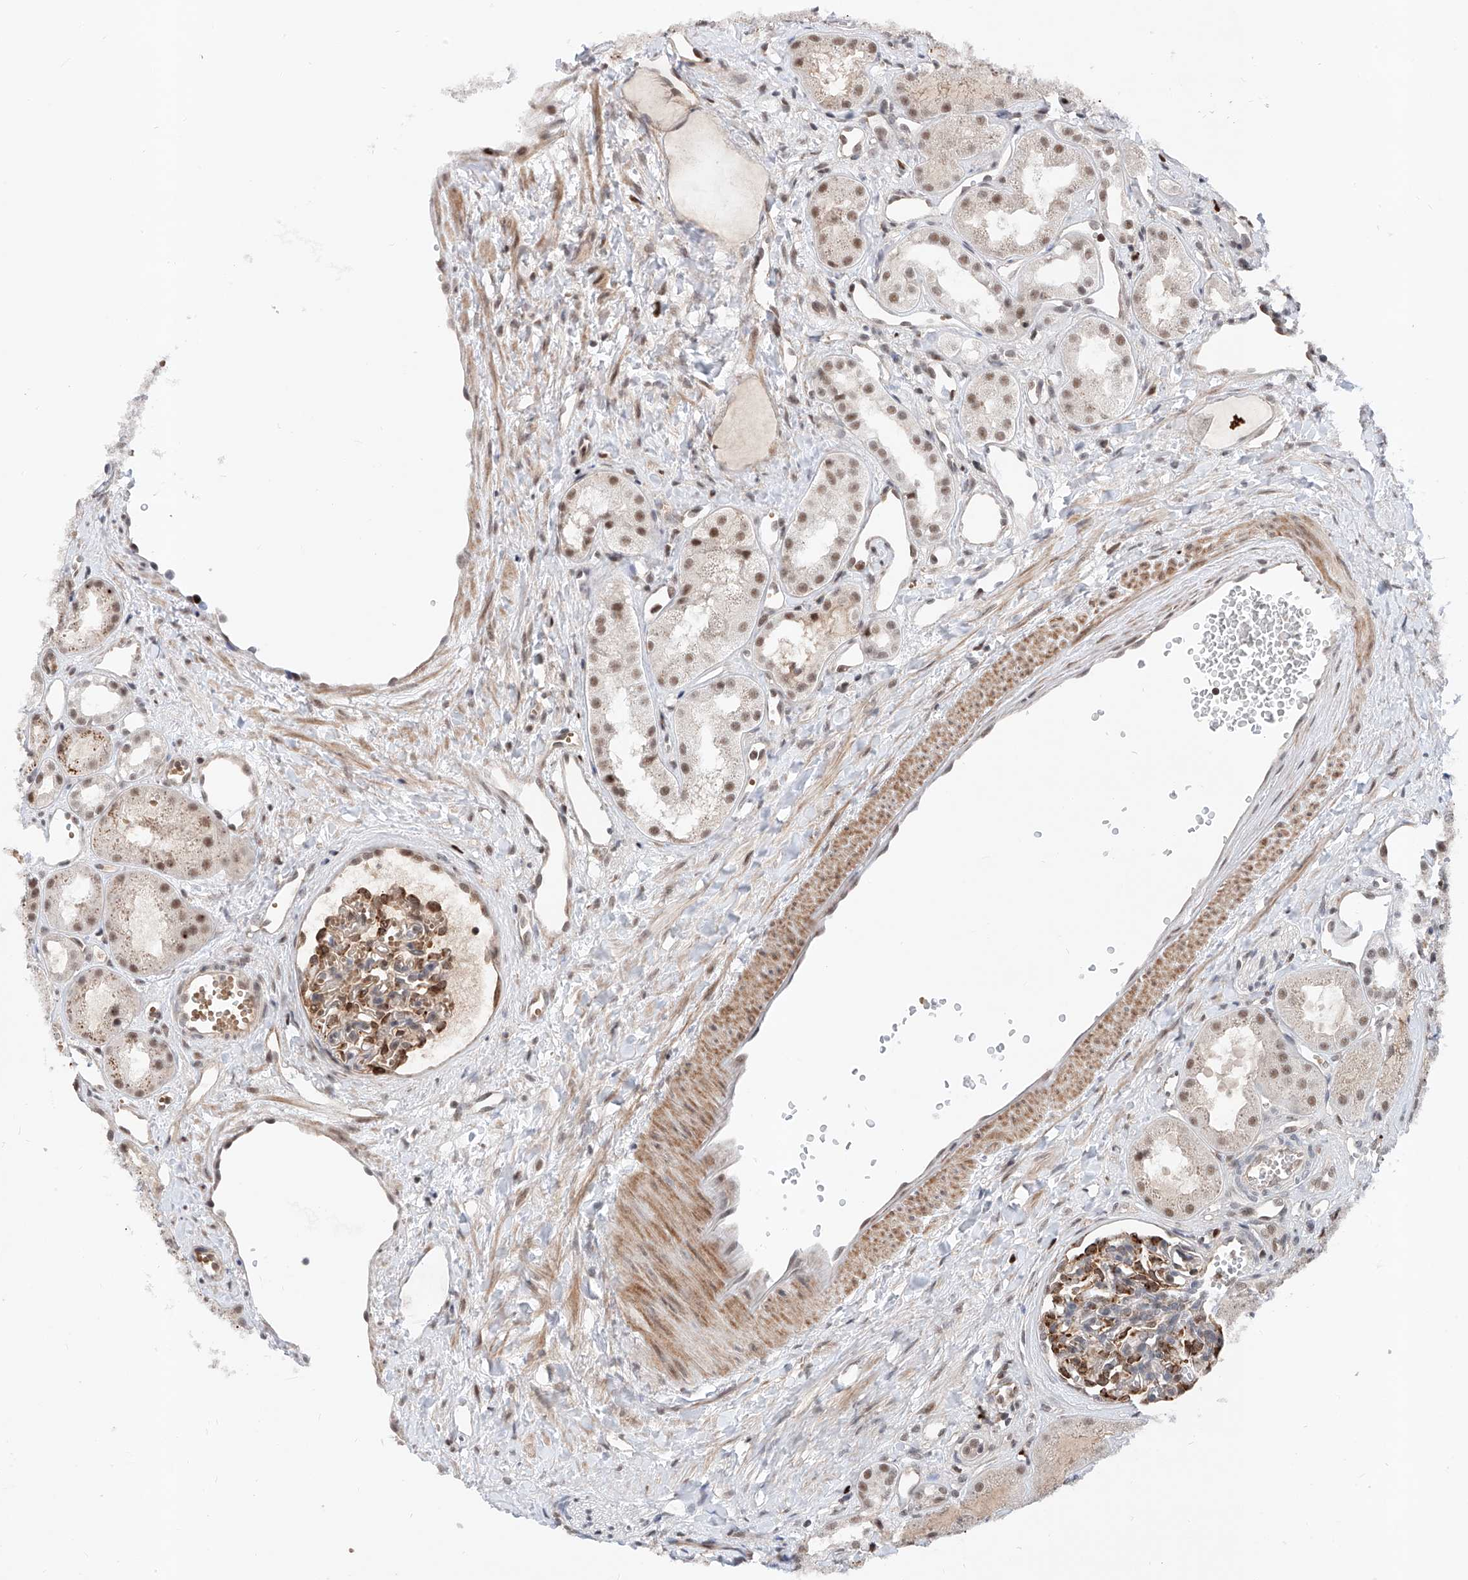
{"staining": {"intensity": "moderate", "quantity": "<25%", "location": "cytoplasmic/membranous"}, "tissue": "kidney", "cell_type": "Cells in glomeruli", "image_type": "normal", "snomed": [{"axis": "morphology", "description": "Normal tissue, NOS"}, {"axis": "topography", "description": "Kidney"}], "caption": "Protein staining of unremarkable kidney demonstrates moderate cytoplasmic/membranous staining in approximately <25% of cells in glomeruli. The staining was performed using DAB (3,3'-diaminobenzidine), with brown indicating positive protein expression. Nuclei are stained blue with hematoxylin.", "gene": "SNRNP200", "patient": {"sex": "male", "age": 16}}